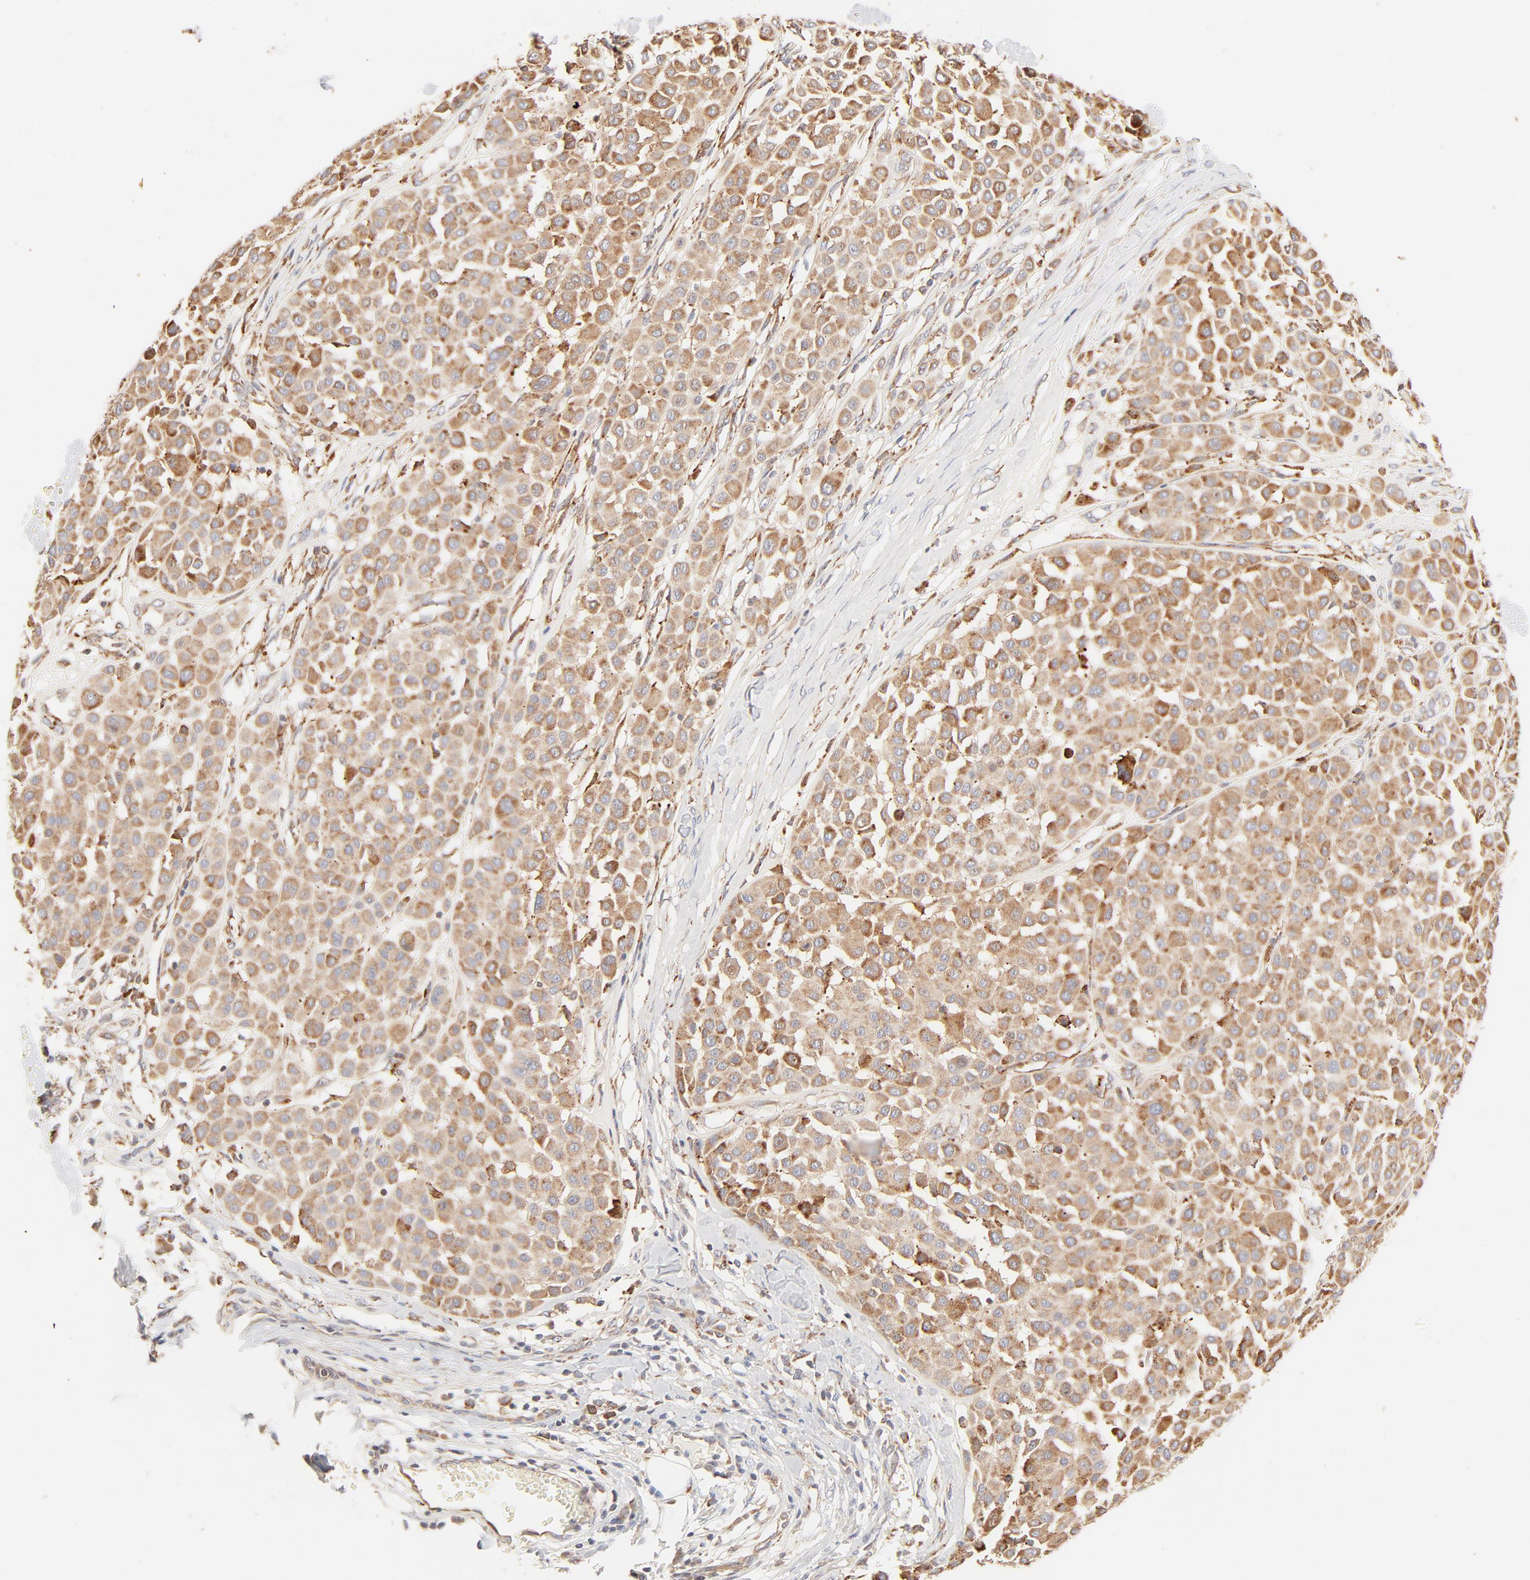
{"staining": {"intensity": "strong", "quantity": ">75%", "location": "cytoplasmic/membranous"}, "tissue": "melanoma", "cell_type": "Tumor cells", "image_type": "cancer", "snomed": [{"axis": "morphology", "description": "Malignant melanoma, Metastatic site"}, {"axis": "topography", "description": "Soft tissue"}], "caption": "Immunohistochemical staining of malignant melanoma (metastatic site) reveals high levels of strong cytoplasmic/membranous staining in approximately >75% of tumor cells.", "gene": "PARP12", "patient": {"sex": "male", "age": 41}}